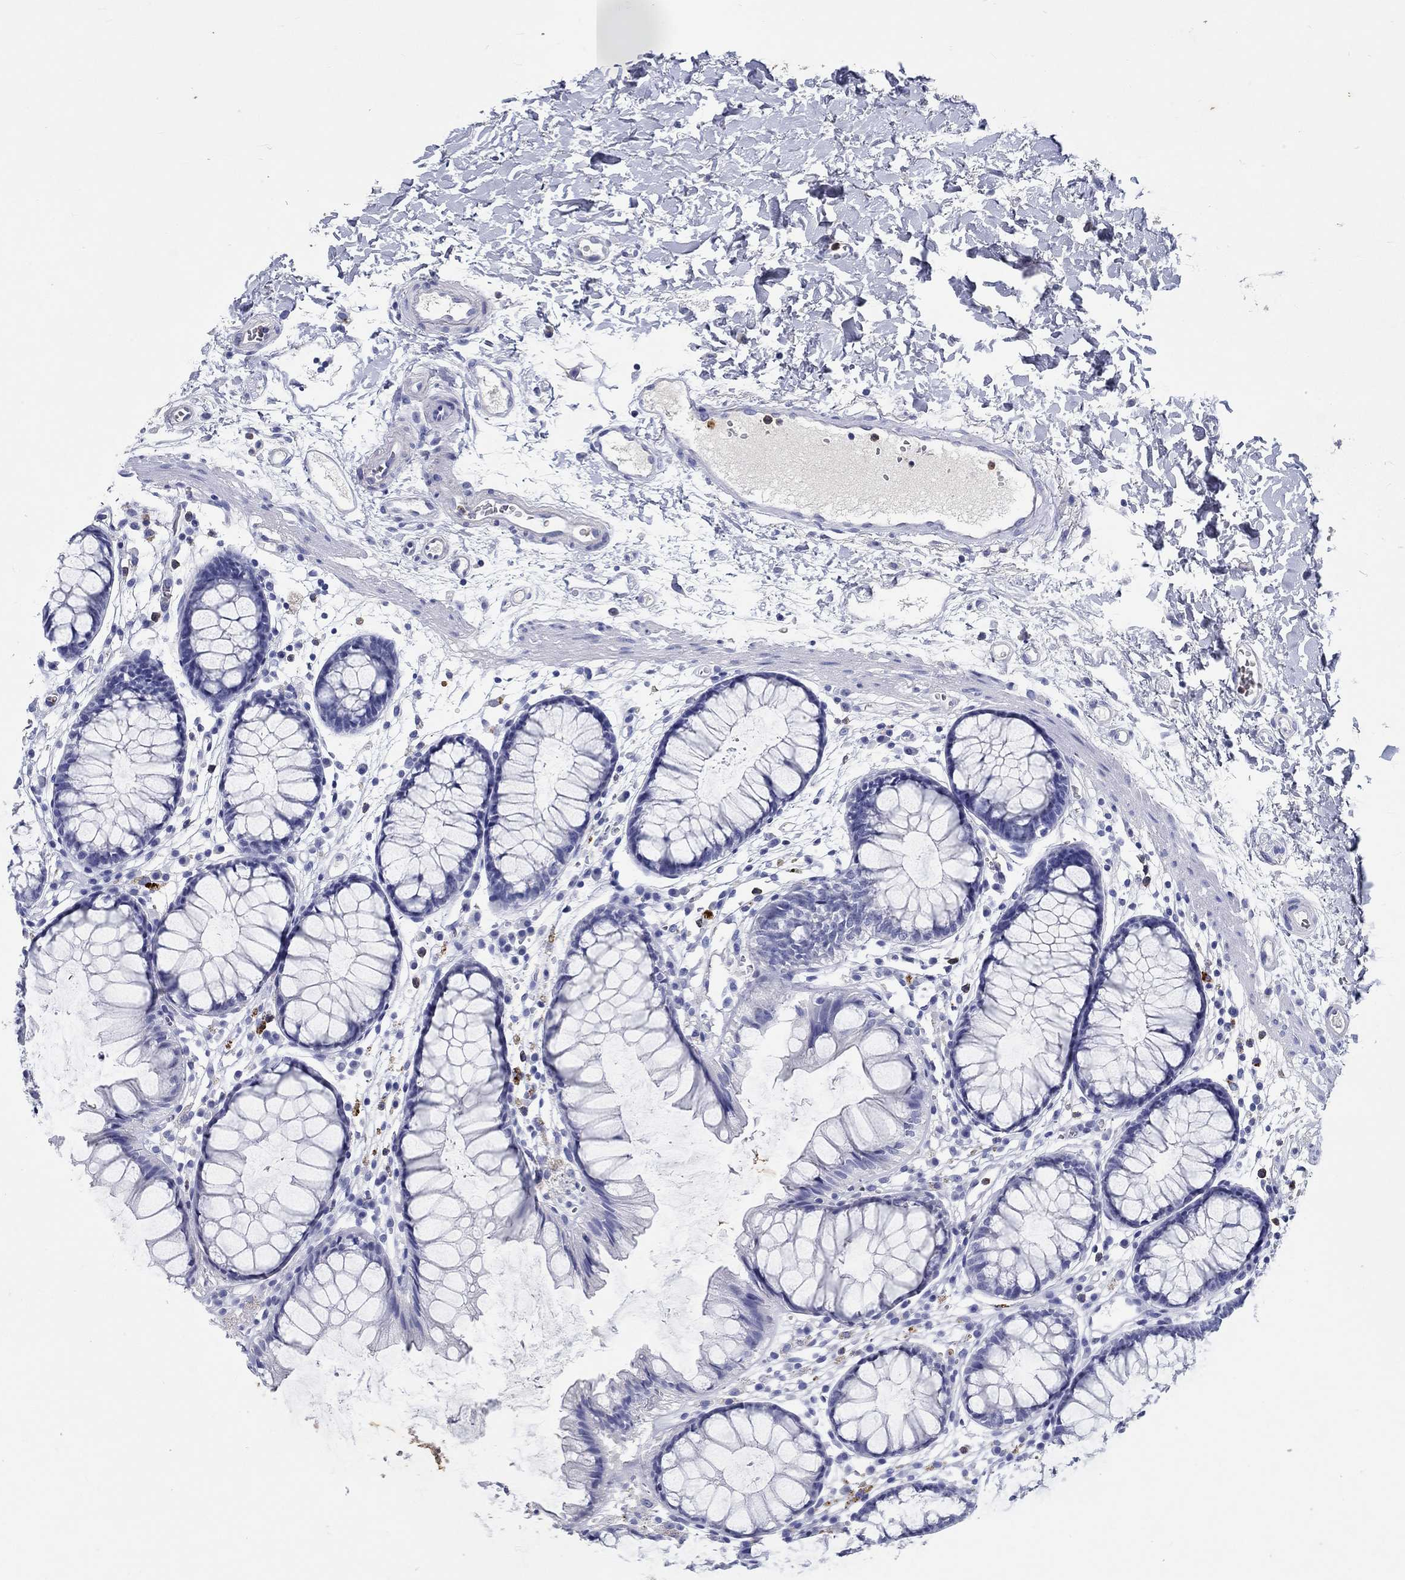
{"staining": {"intensity": "negative", "quantity": "none", "location": "none"}, "tissue": "colon", "cell_type": "Endothelial cells", "image_type": "normal", "snomed": [{"axis": "morphology", "description": "Normal tissue, NOS"}, {"axis": "morphology", "description": "Adenocarcinoma, NOS"}, {"axis": "topography", "description": "Colon"}], "caption": "High magnification brightfield microscopy of benign colon stained with DAB (brown) and counterstained with hematoxylin (blue): endothelial cells show no significant expression. The staining is performed using DAB brown chromogen with nuclei counter-stained in using hematoxylin.", "gene": "EPX", "patient": {"sex": "male", "age": 65}}